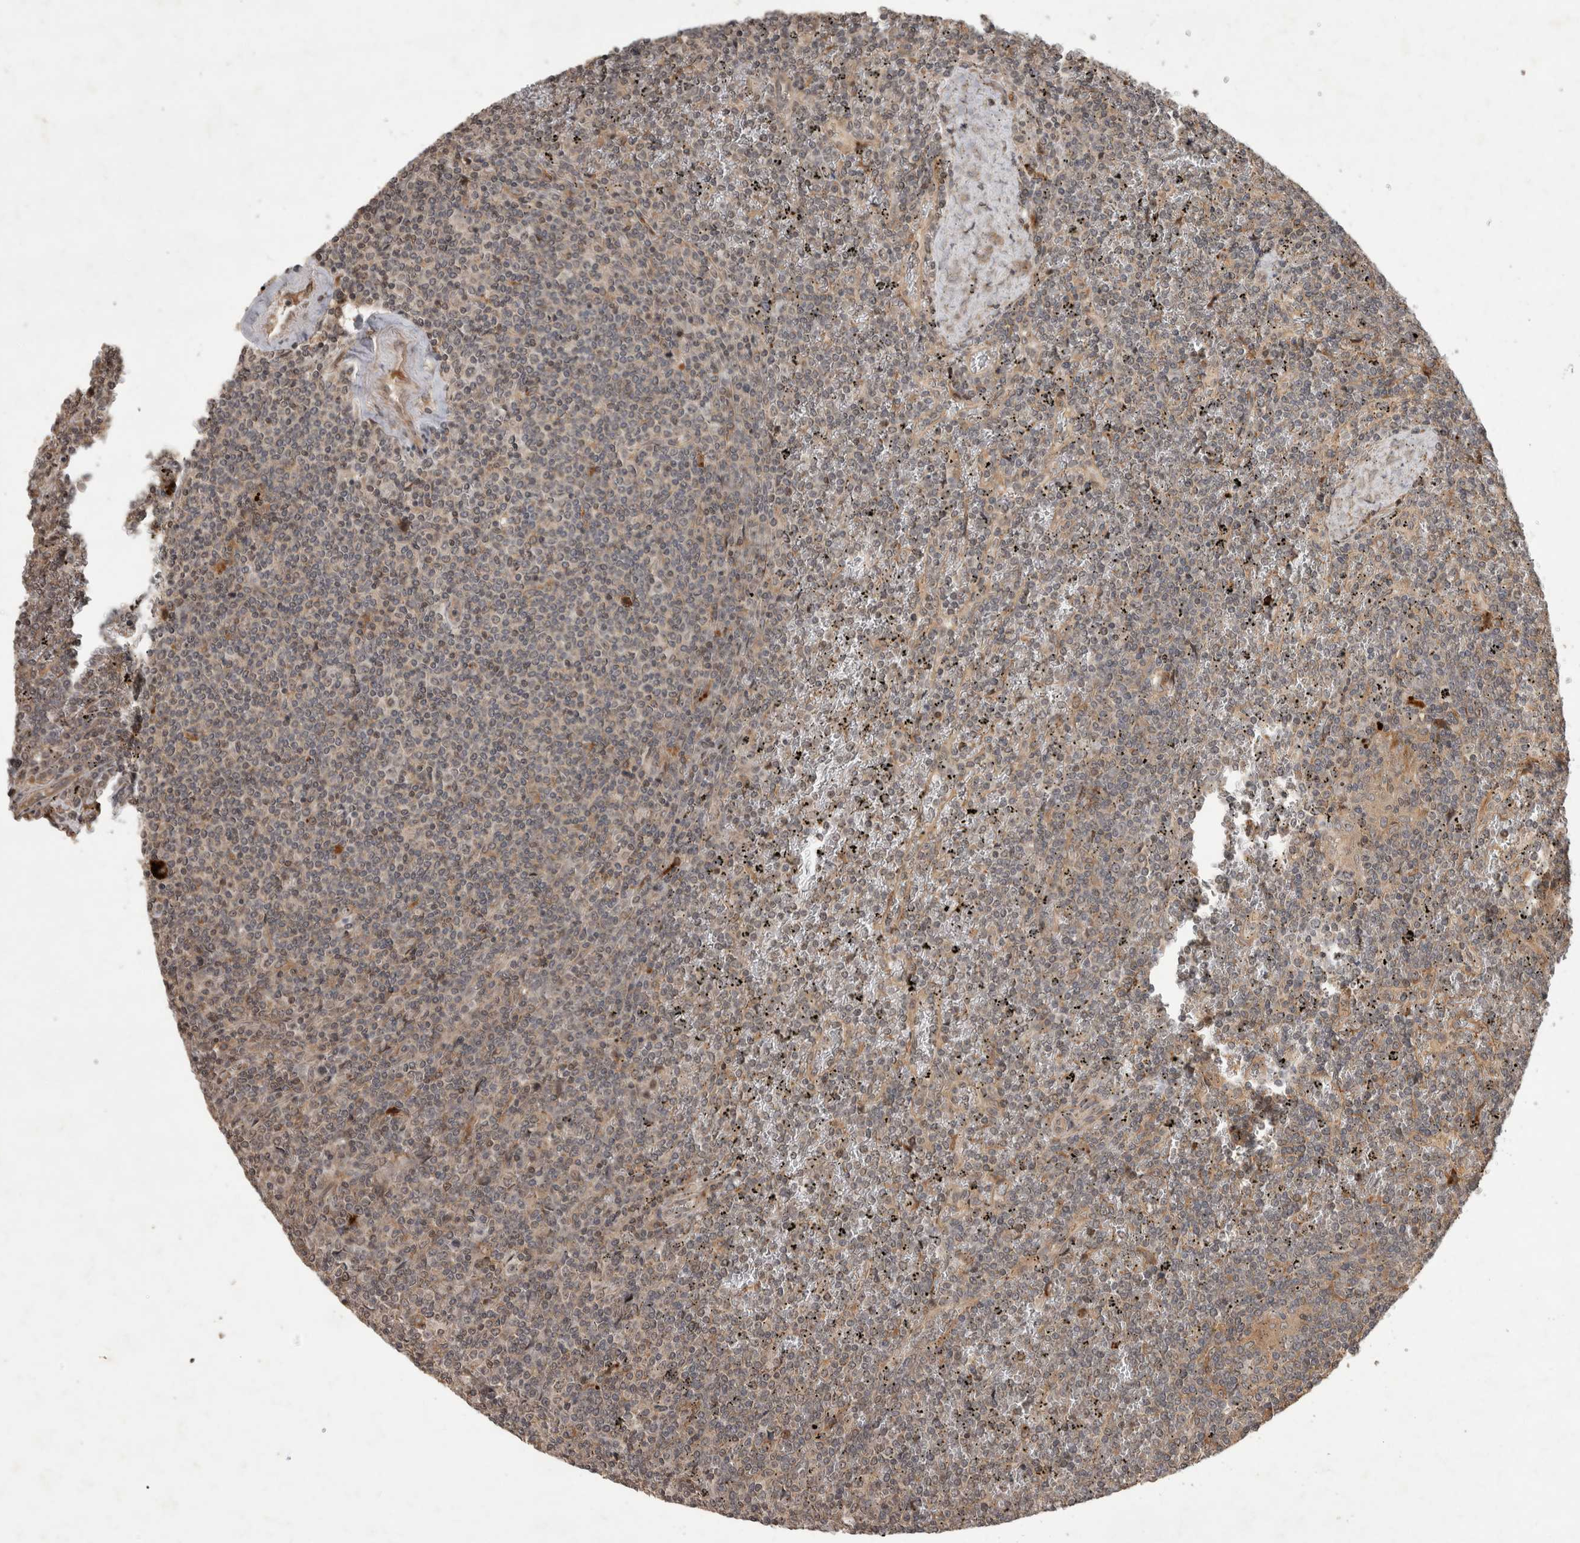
{"staining": {"intensity": "negative", "quantity": "none", "location": "none"}, "tissue": "lymphoma", "cell_type": "Tumor cells", "image_type": "cancer", "snomed": [{"axis": "morphology", "description": "Malignant lymphoma, non-Hodgkin's type, Low grade"}, {"axis": "topography", "description": "Spleen"}], "caption": "High power microscopy image of an IHC photomicrograph of low-grade malignant lymphoma, non-Hodgkin's type, revealing no significant expression in tumor cells.", "gene": "PITPNC1", "patient": {"sex": "female", "age": 19}}